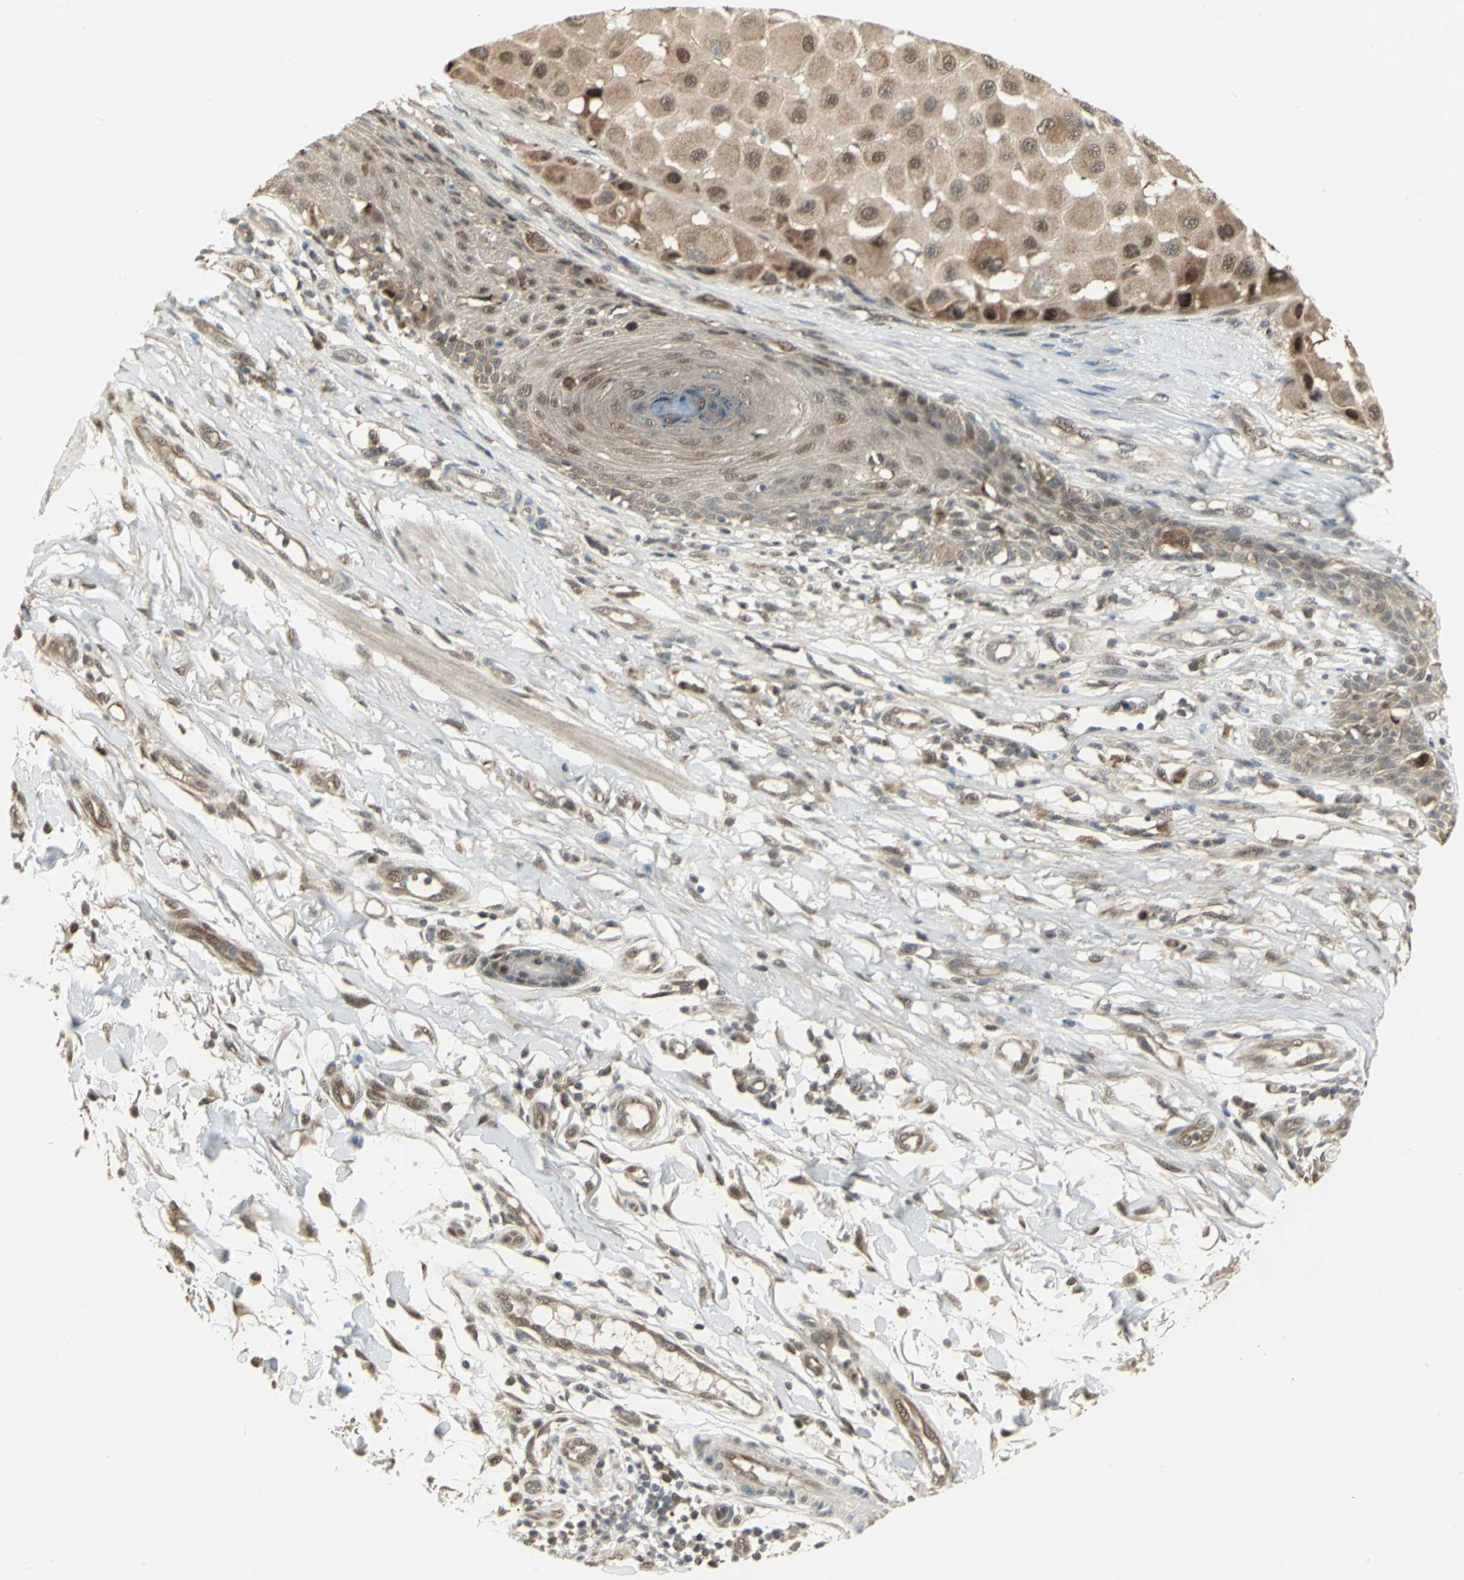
{"staining": {"intensity": "moderate", "quantity": ">75%", "location": "cytoplasmic/membranous,nuclear"}, "tissue": "melanoma", "cell_type": "Tumor cells", "image_type": "cancer", "snomed": [{"axis": "morphology", "description": "Malignant melanoma, NOS"}, {"axis": "topography", "description": "Skin"}], "caption": "Human malignant melanoma stained for a protein (brown) demonstrates moderate cytoplasmic/membranous and nuclear positive staining in approximately >75% of tumor cells.", "gene": "PSMC4", "patient": {"sex": "female", "age": 81}}